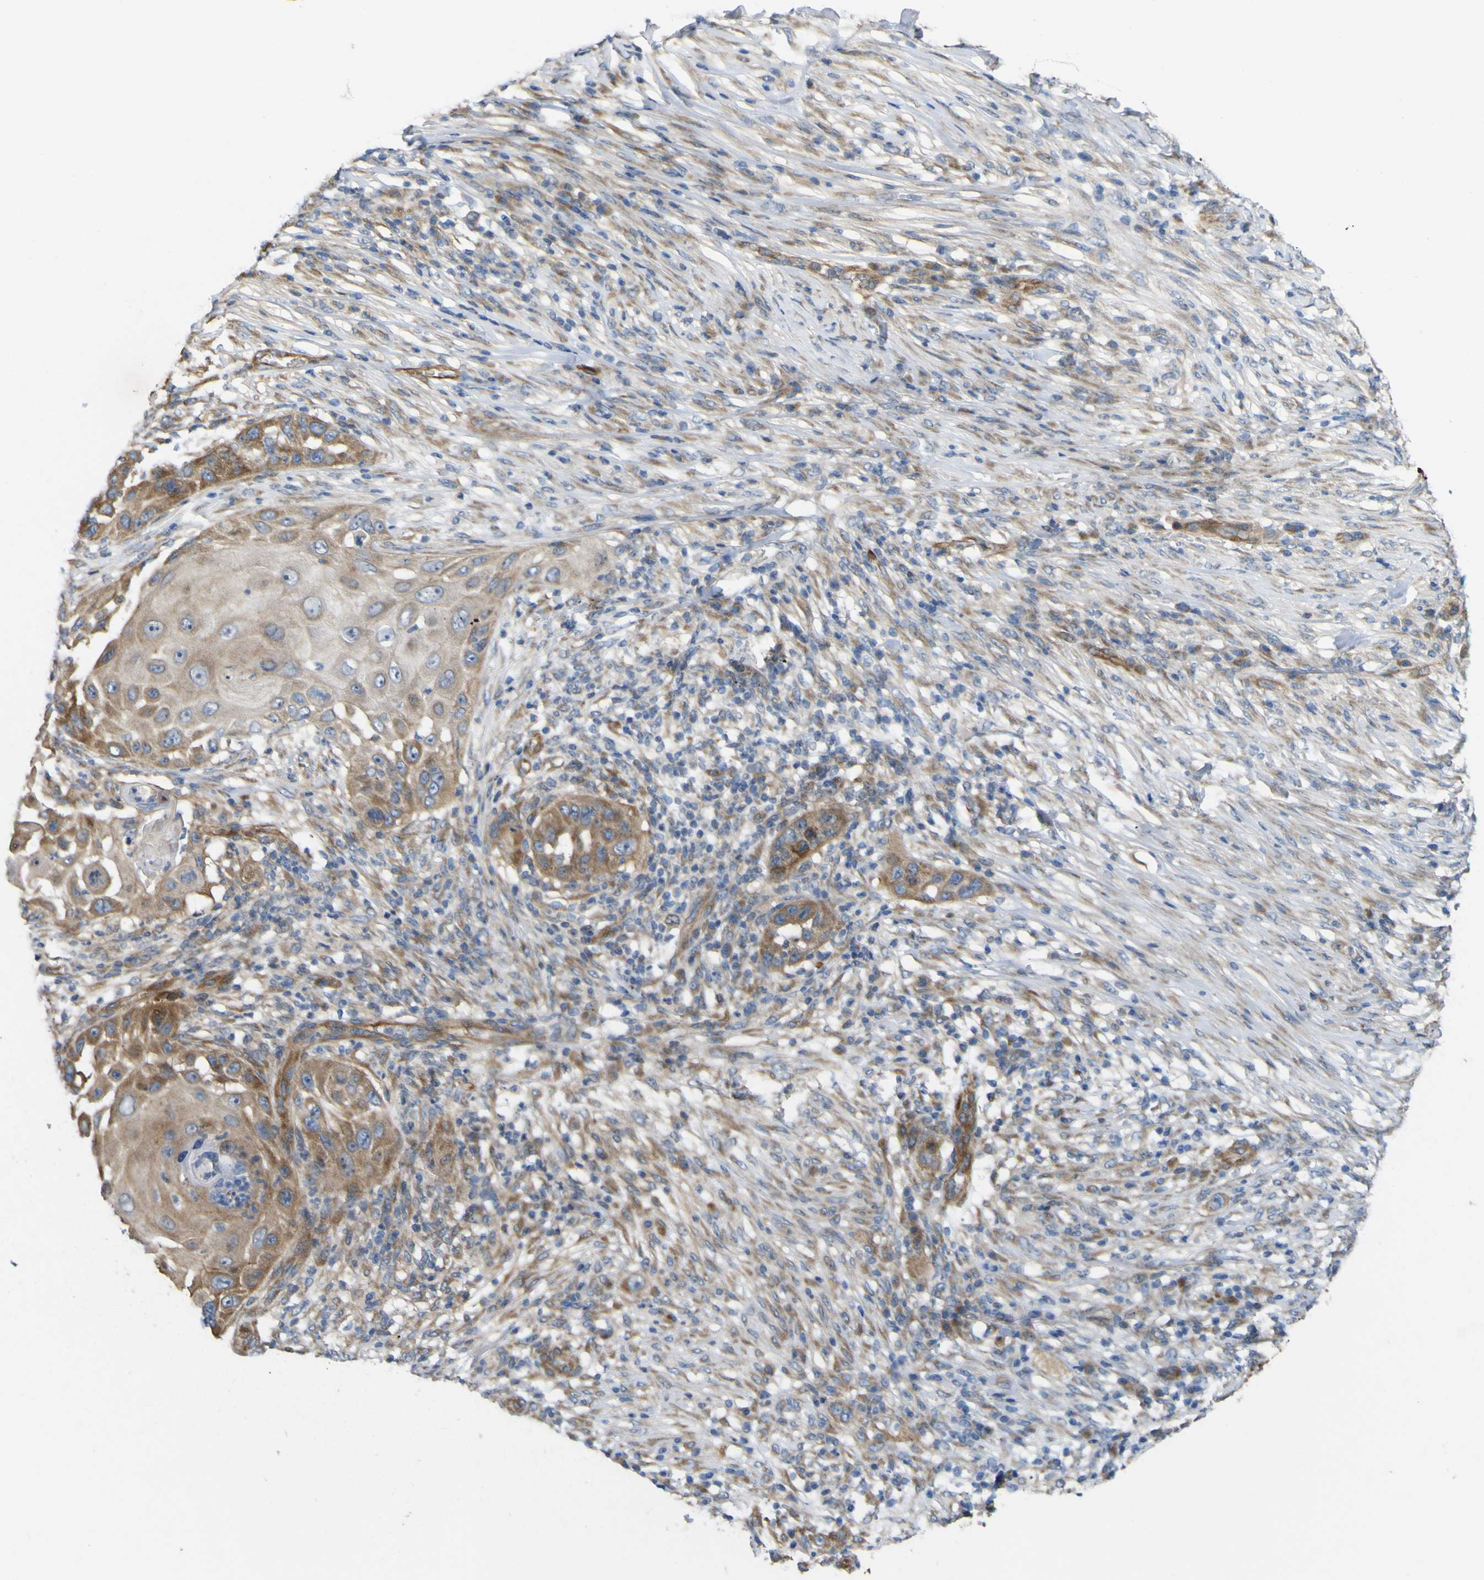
{"staining": {"intensity": "moderate", "quantity": ">75%", "location": "cytoplasmic/membranous"}, "tissue": "skin cancer", "cell_type": "Tumor cells", "image_type": "cancer", "snomed": [{"axis": "morphology", "description": "Squamous cell carcinoma, NOS"}, {"axis": "topography", "description": "Skin"}], "caption": "Human skin cancer (squamous cell carcinoma) stained with a brown dye demonstrates moderate cytoplasmic/membranous positive positivity in about >75% of tumor cells.", "gene": "JPH1", "patient": {"sex": "female", "age": 44}}